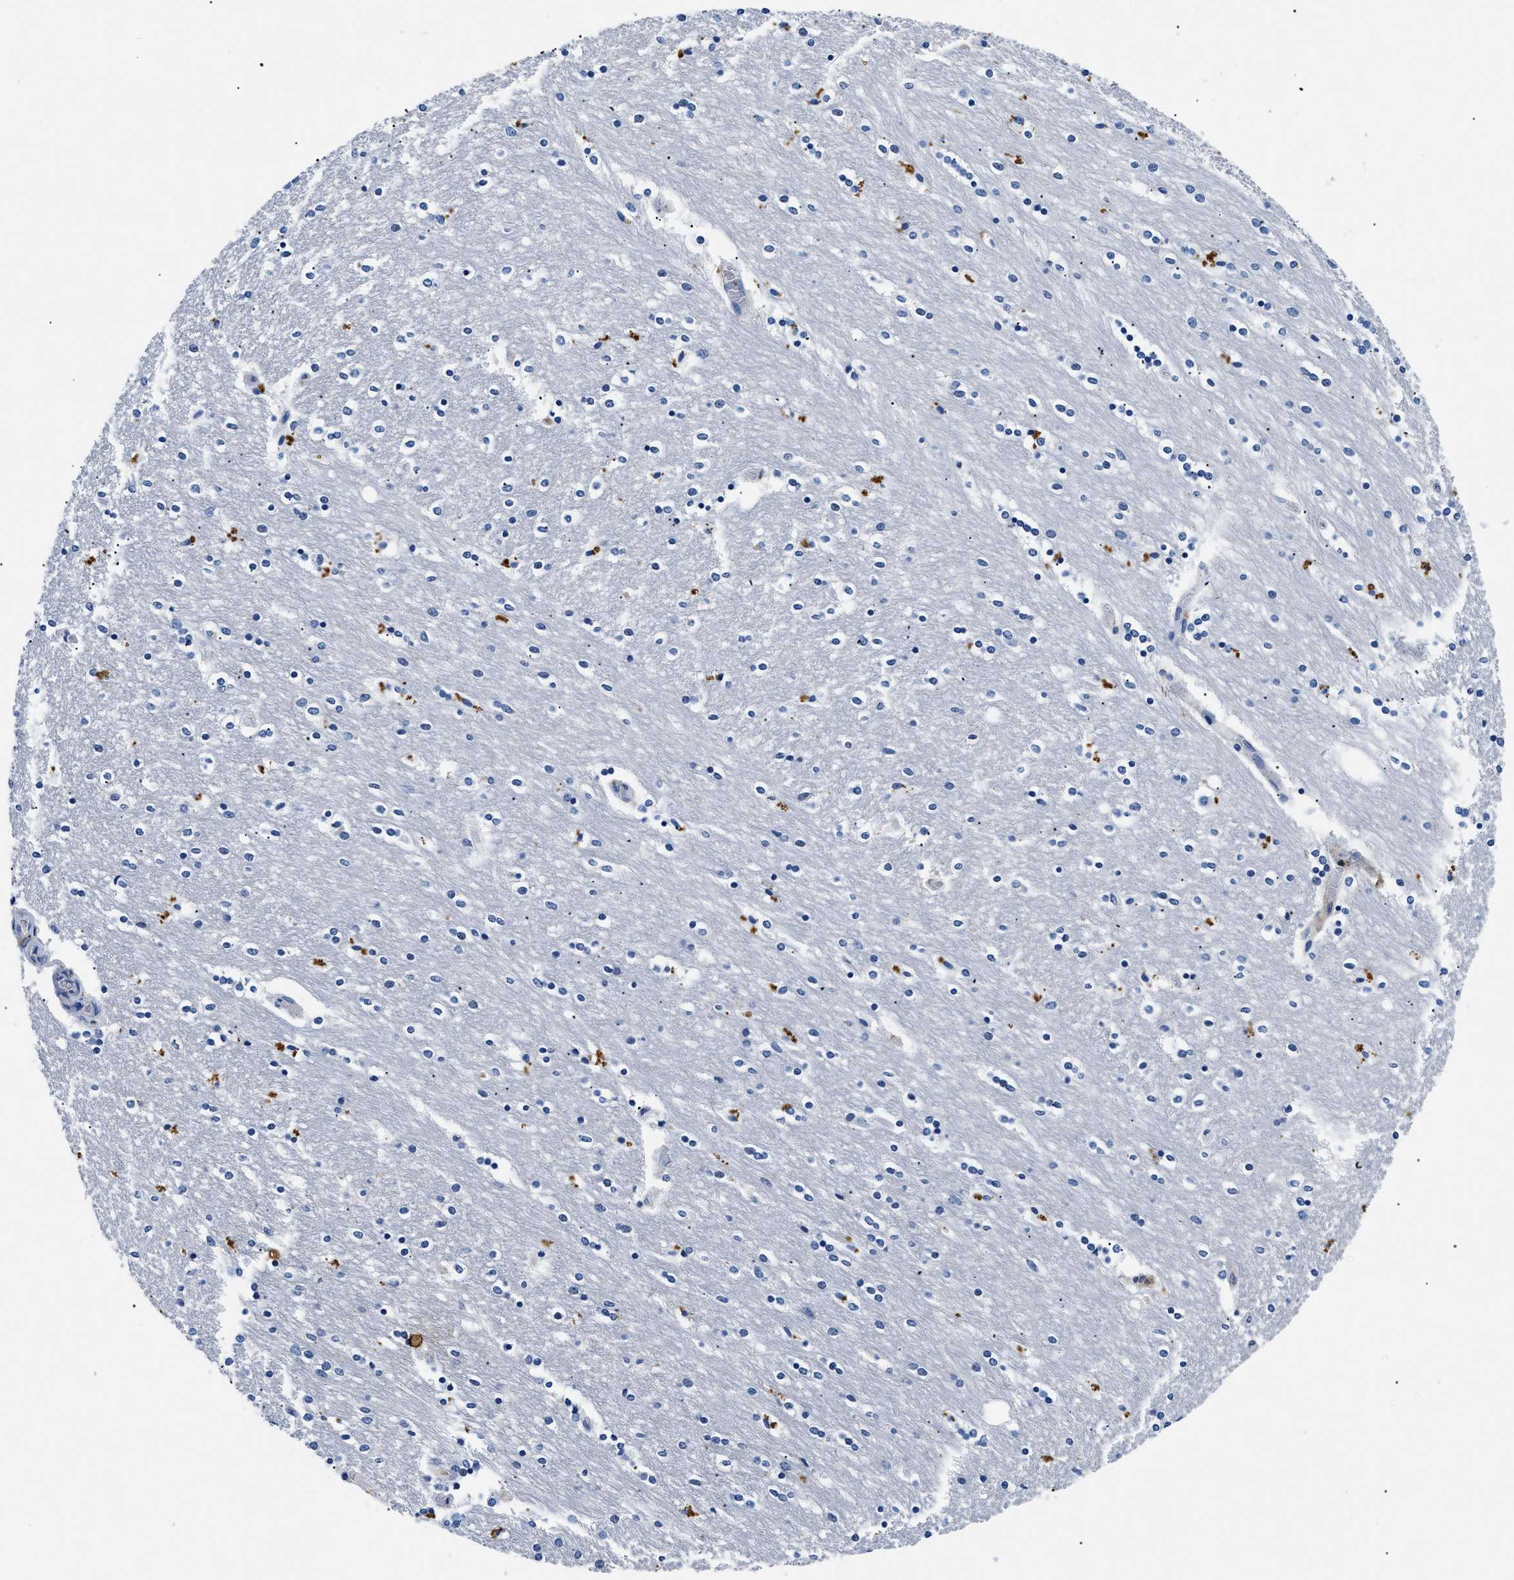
{"staining": {"intensity": "strong", "quantity": "<25%", "location": "cytoplasmic/membranous"}, "tissue": "caudate", "cell_type": "Glial cells", "image_type": "normal", "snomed": [{"axis": "morphology", "description": "Normal tissue, NOS"}, {"axis": "topography", "description": "Lateral ventricle wall"}], "caption": "Brown immunohistochemical staining in normal caudate reveals strong cytoplasmic/membranous positivity in about <25% of glial cells. (DAB (3,3'-diaminobenzidine) = brown stain, brightfield microscopy at high magnification).", "gene": "LAMA3", "patient": {"sex": "female", "age": 54}}